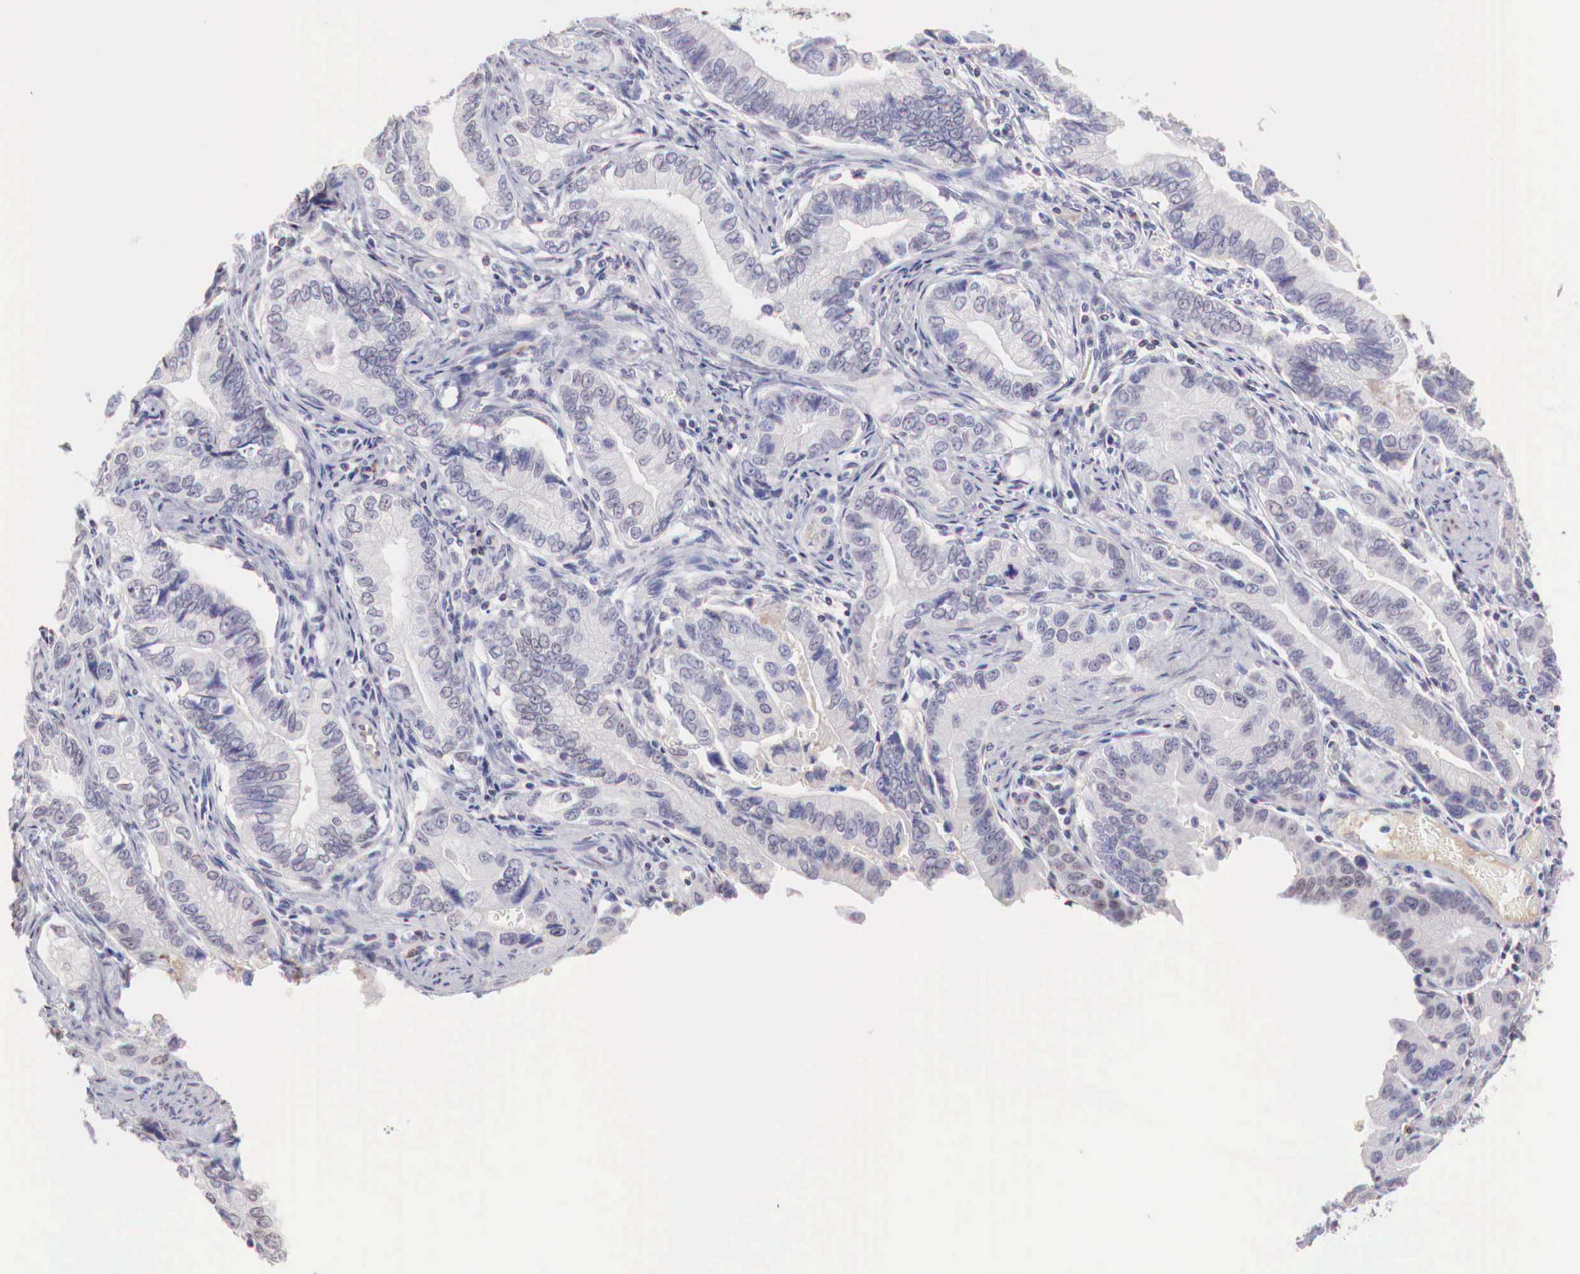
{"staining": {"intensity": "negative", "quantity": "none", "location": "none"}, "tissue": "pancreatic cancer", "cell_type": "Tumor cells", "image_type": "cancer", "snomed": [{"axis": "morphology", "description": "Adenocarcinoma, NOS"}, {"axis": "topography", "description": "Pancreas"}, {"axis": "topography", "description": "Stomach, upper"}], "caption": "An immunohistochemistry (IHC) micrograph of adenocarcinoma (pancreatic) is shown. There is no staining in tumor cells of adenocarcinoma (pancreatic).", "gene": "XPNPEP2", "patient": {"sex": "male", "age": 77}}